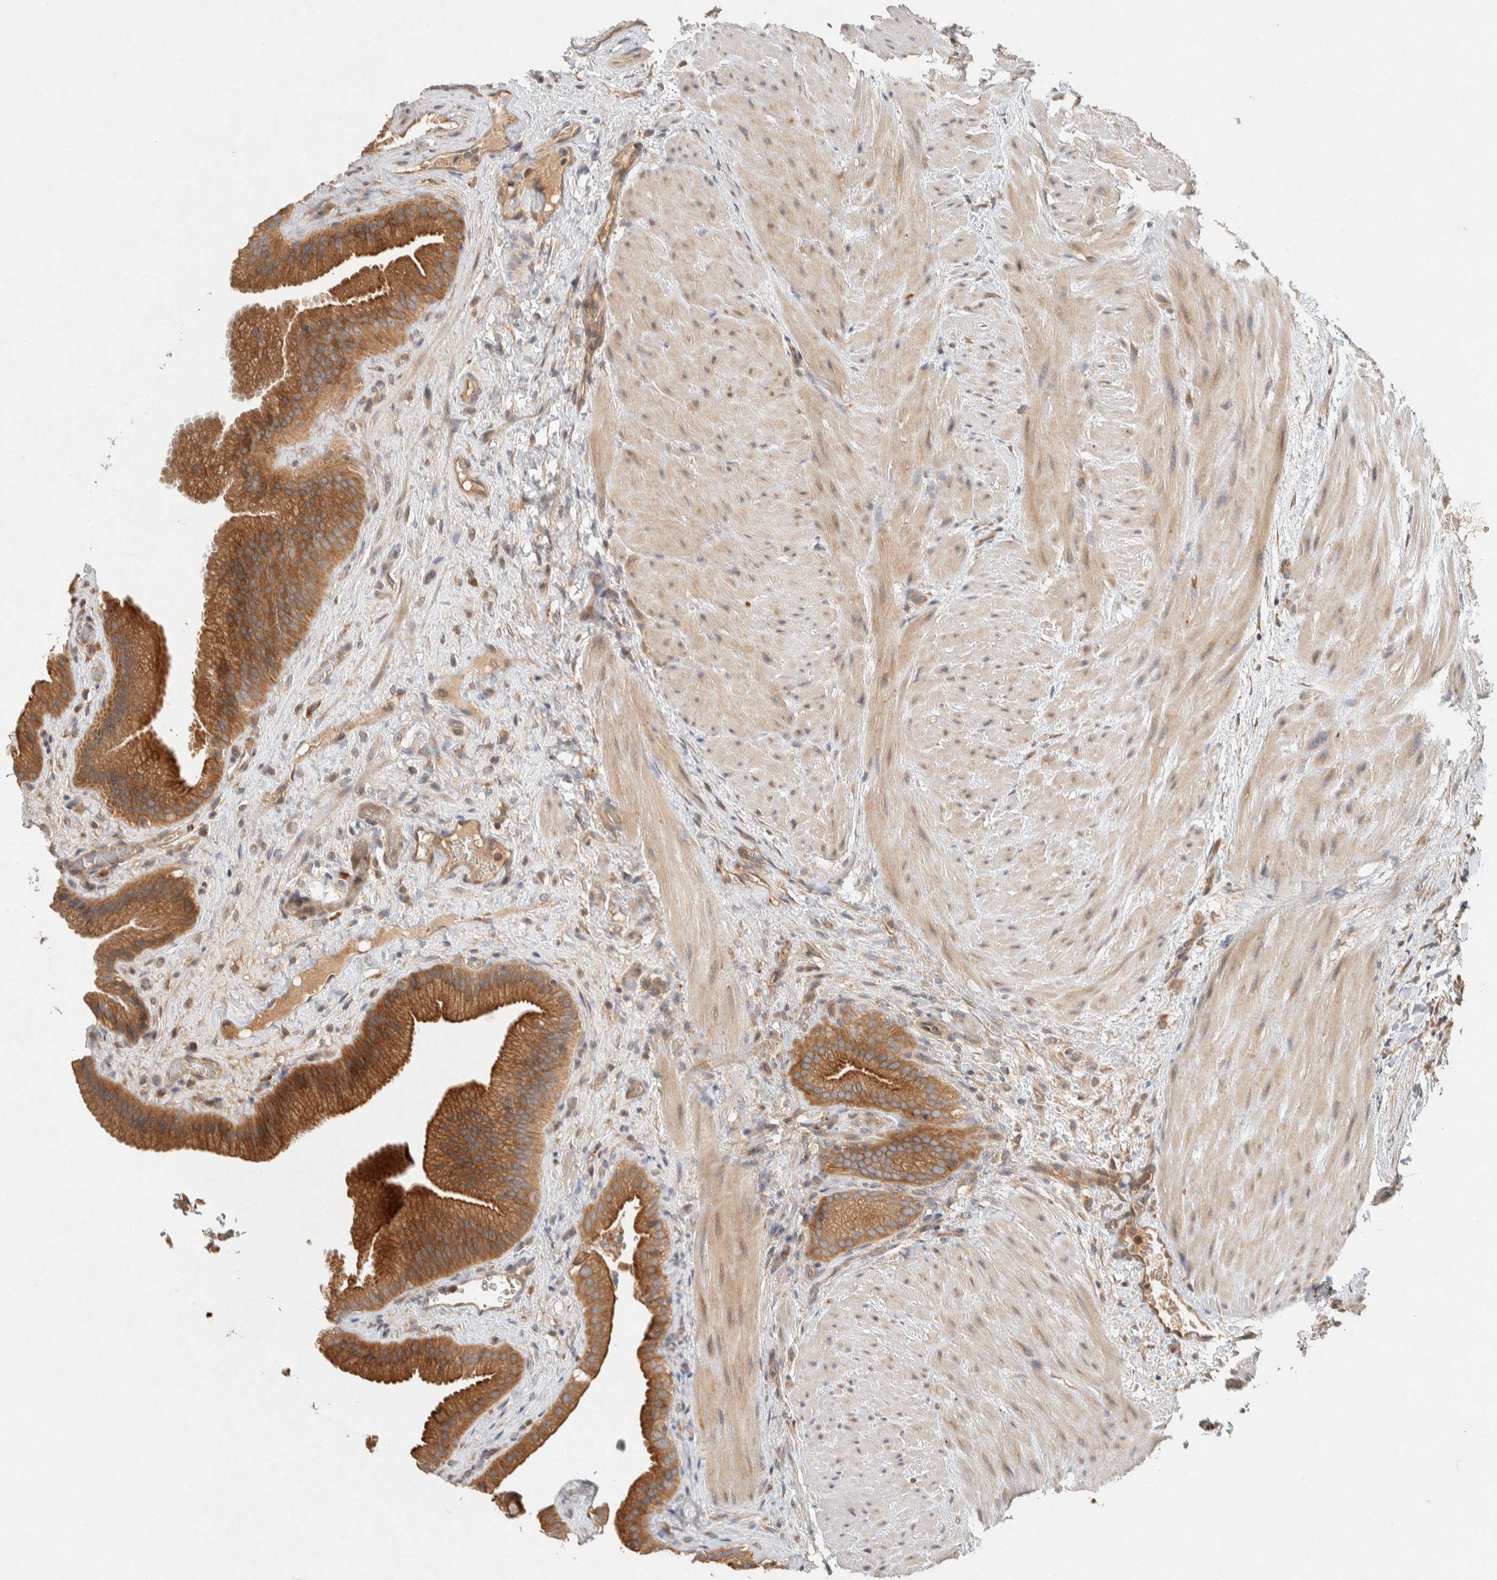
{"staining": {"intensity": "moderate", "quantity": ">75%", "location": "cytoplasmic/membranous"}, "tissue": "gallbladder", "cell_type": "Glandular cells", "image_type": "normal", "snomed": [{"axis": "morphology", "description": "Normal tissue, NOS"}, {"axis": "topography", "description": "Gallbladder"}], "caption": "Gallbladder stained for a protein (brown) exhibits moderate cytoplasmic/membranous positive staining in approximately >75% of glandular cells.", "gene": "PXK", "patient": {"sex": "male", "age": 49}}